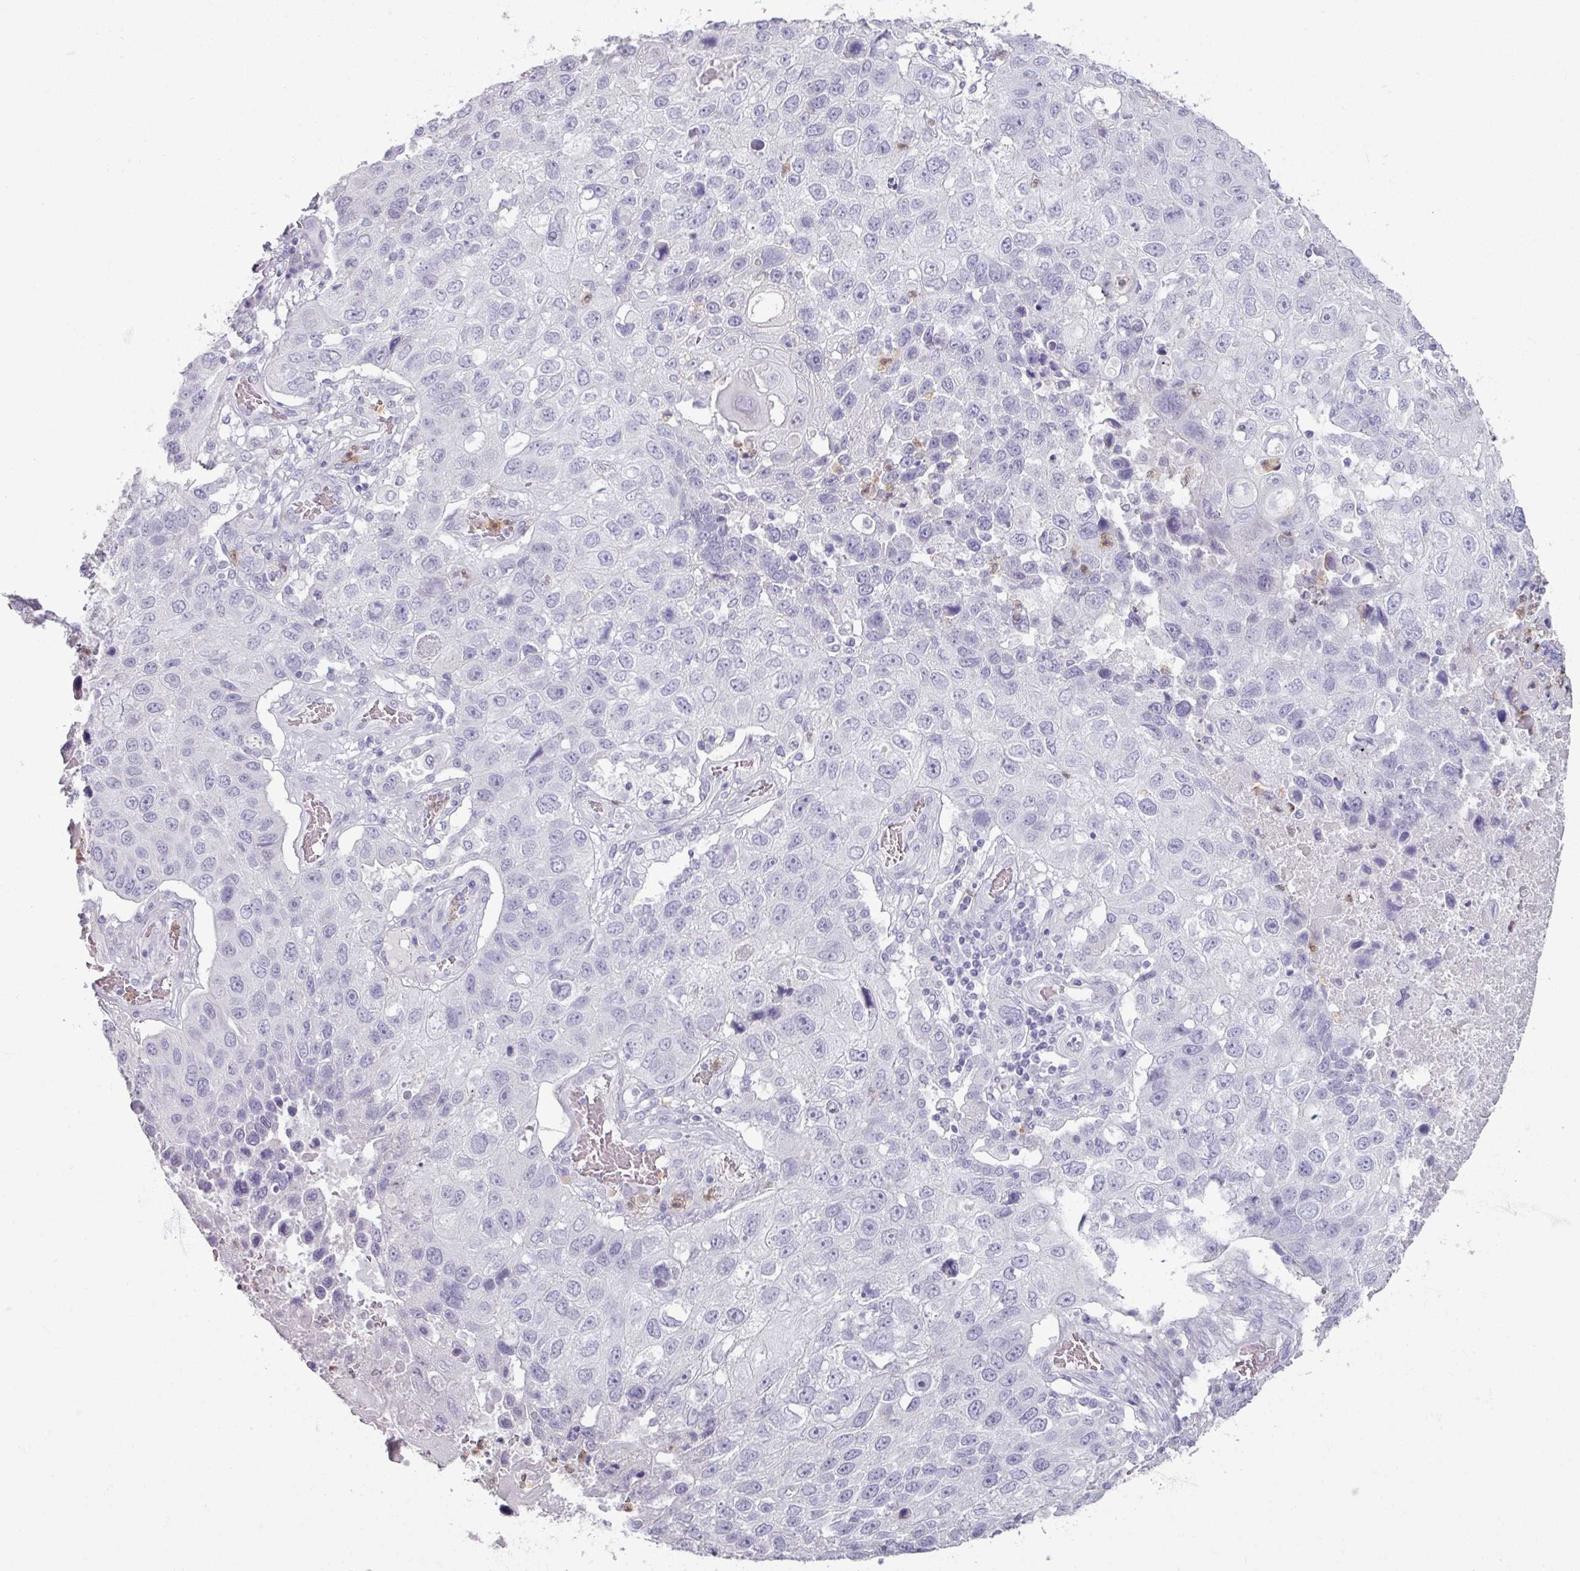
{"staining": {"intensity": "negative", "quantity": "none", "location": "none"}, "tissue": "lung cancer", "cell_type": "Tumor cells", "image_type": "cancer", "snomed": [{"axis": "morphology", "description": "Squamous cell carcinoma, NOS"}, {"axis": "topography", "description": "Lung"}], "caption": "This is an immunohistochemistry photomicrograph of lung cancer. There is no expression in tumor cells.", "gene": "ARG1", "patient": {"sex": "male", "age": 61}}